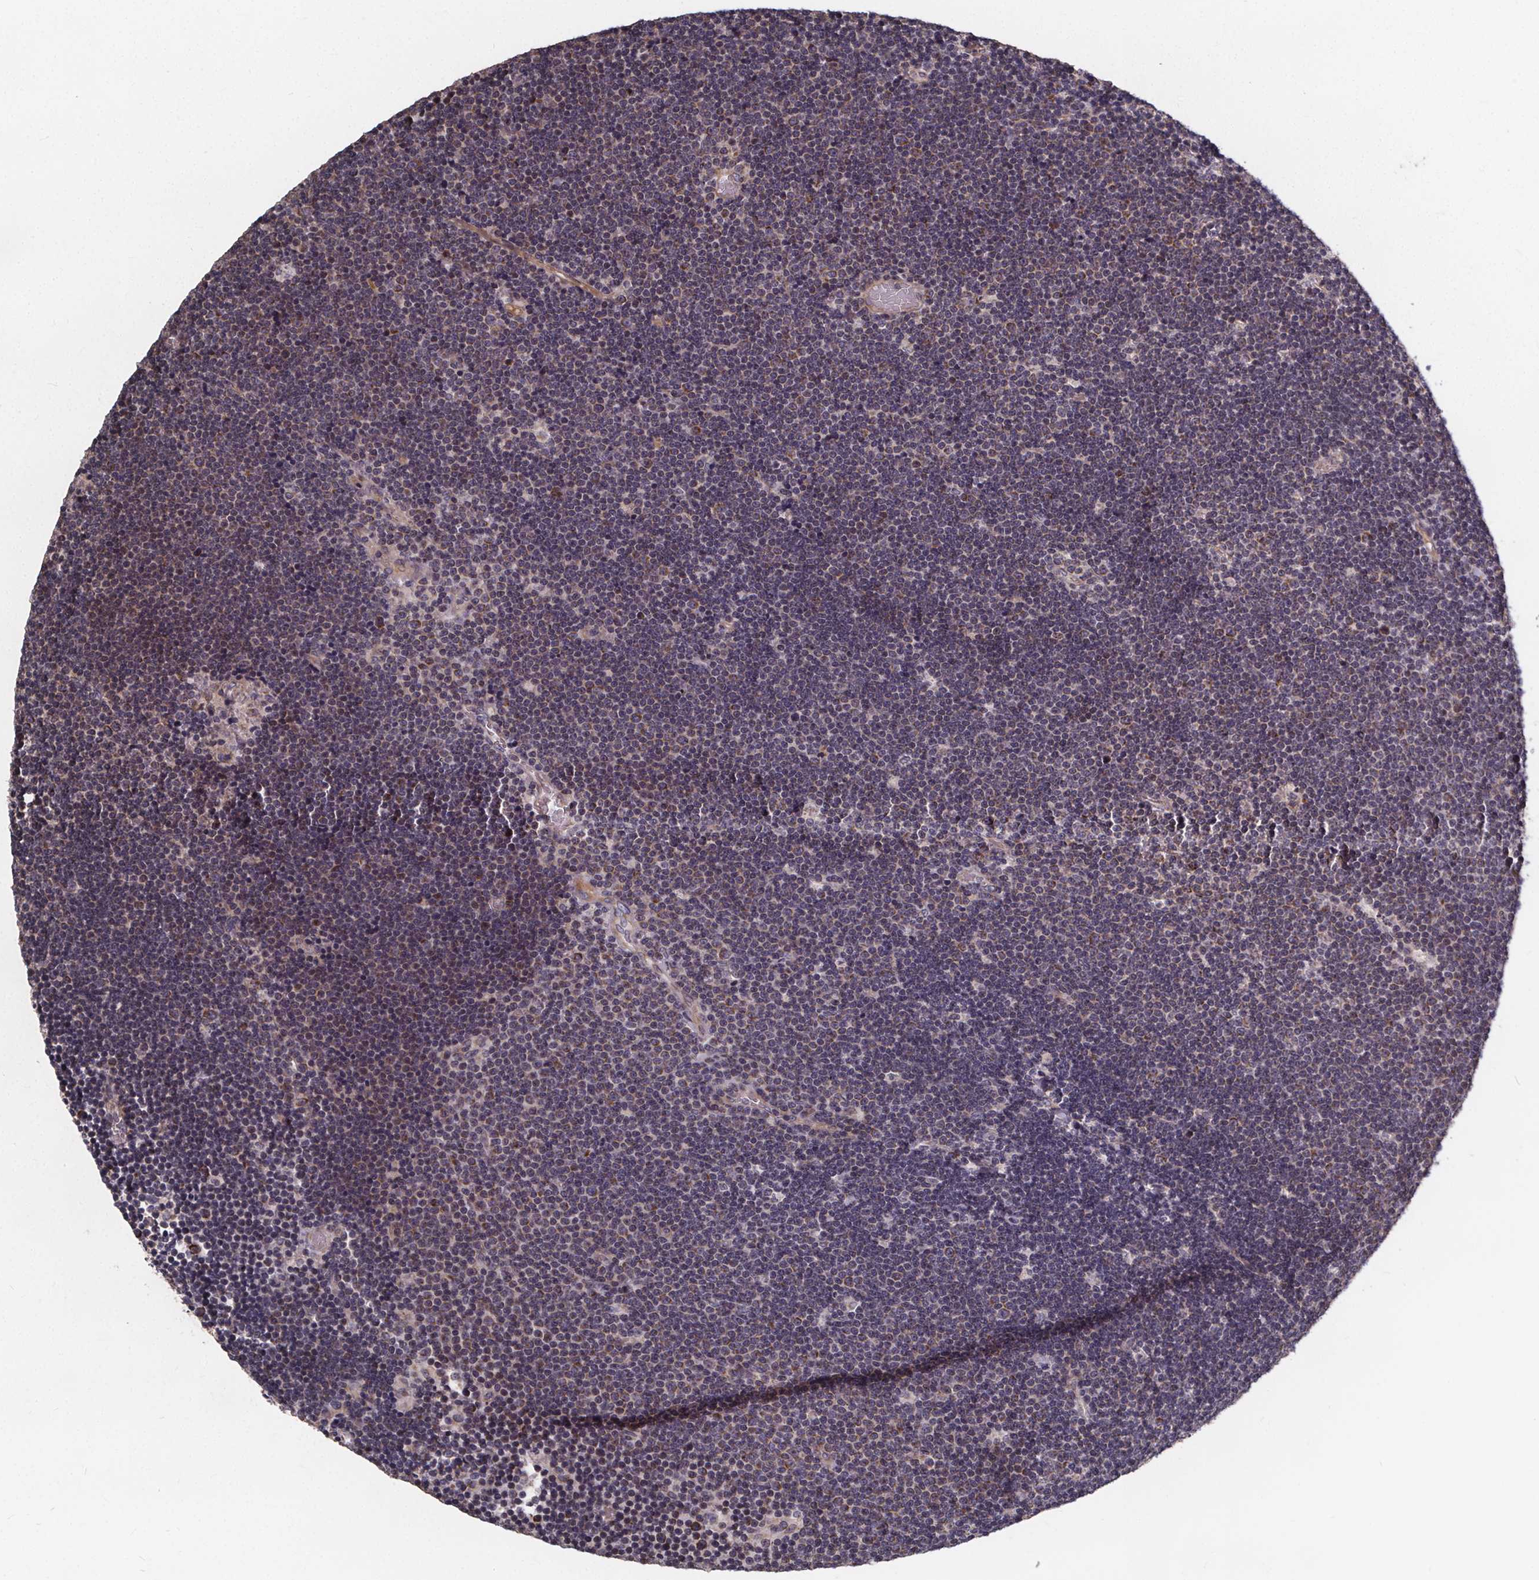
{"staining": {"intensity": "negative", "quantity": "none", "location": "none"}, "tissue": "lymphoma", "cell_type": "Tumor cells", "image_type": "cancer", "snomed": [{"axis": "morphology", "description": "Malignant lymphoma, non-Hodgkin's type, Low grade"}, {"axis": "topography", "description": "Brain"}], "caption": "This is an immunohistochemistry histopathology image of low-grade malignant lymphoma, non-Hodgkin's type. There is no staining in tumor cells.", "gene": "YME1L1", "patient": {"sex": "female", "age": 66}}